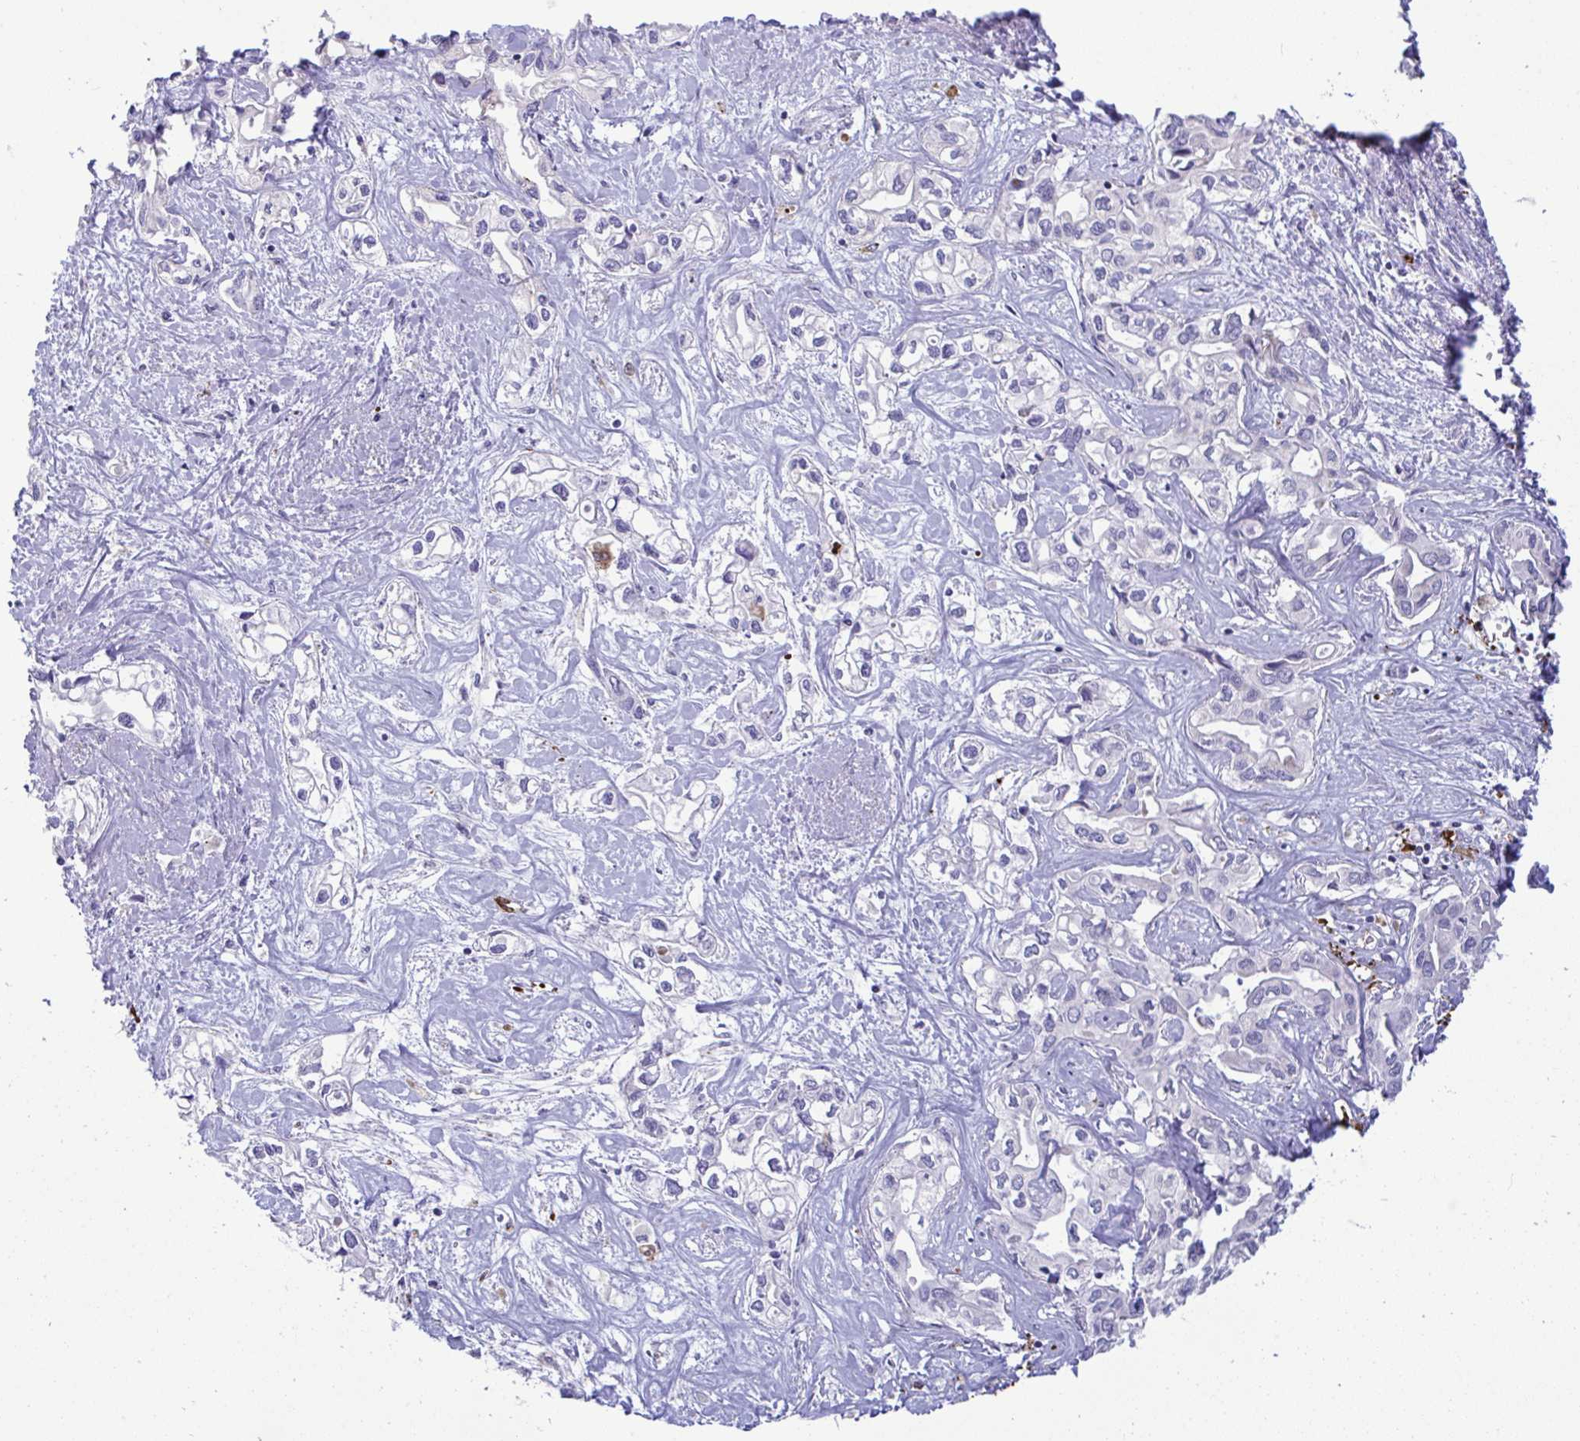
{"staining": {"intensity": "negative", "quantity": "none", "location": "none"}, "tissue": "liver cancer", "cell_type": "Tumor cells", "image_type": "cancer", "snomed": [{"axis": "morphology", "description": "Cholangiocarcinoma"}, {"axis": "topography", "description": "Liver"}], "caption": "This is an immunohistochemistry histopathology image of liver cholangiocarcinoma. There is no staining in tumor cells.", "gene": "DTX3", "patient": {"sex": "female", "age": 64}}